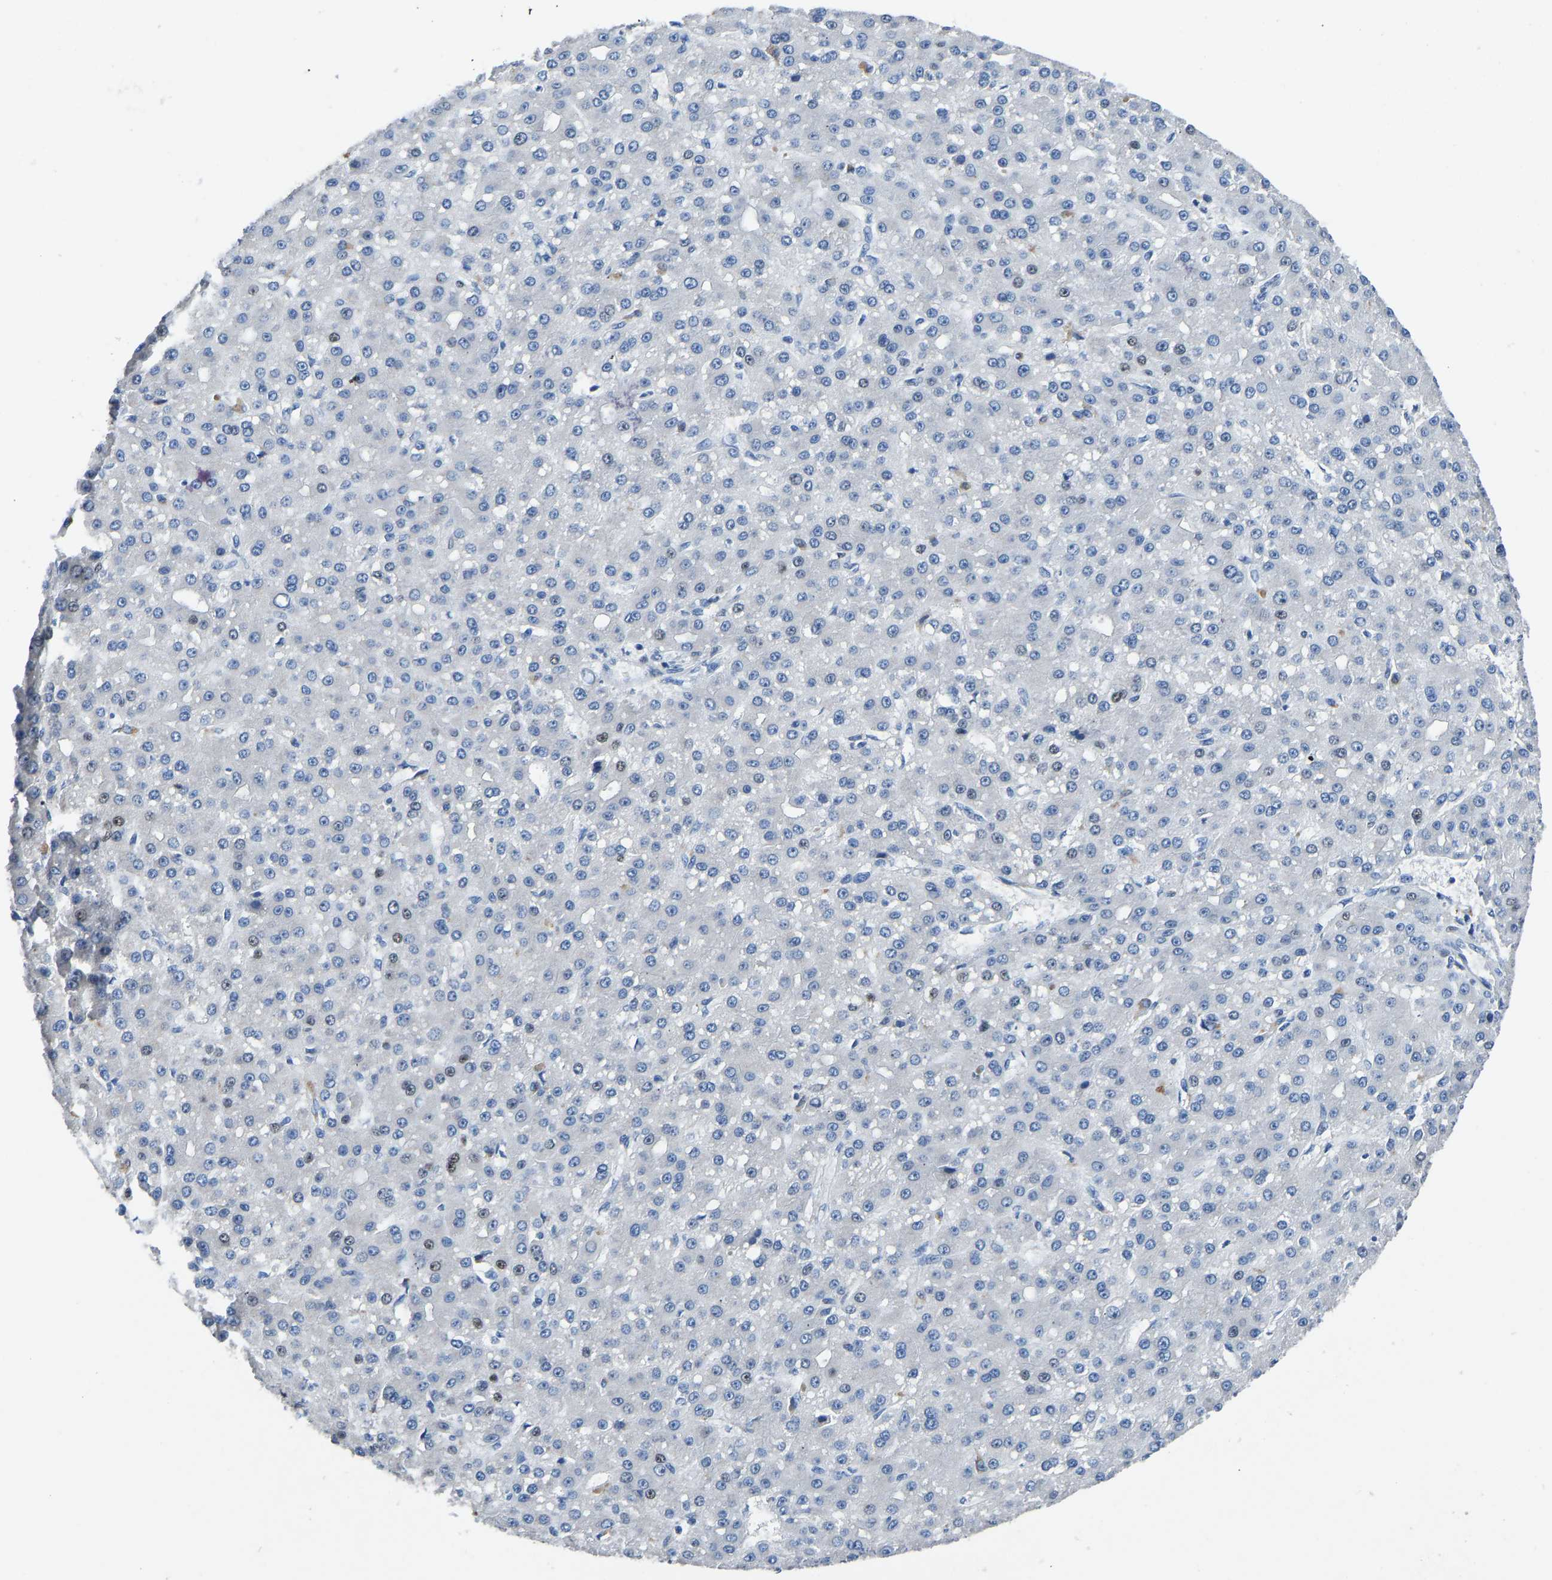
{"staining": {"intensity": "negative", "quantity": "none", "location": "none"}, "tissue": "liver cancer", "cell_type": "Tumor cells", "image_type": "cancer", "snomed": [{"axis": "morphology", "description": "Carcinoma, Hepatocellular, NOS"}, {"axis": "topography", "description": "Liver"}], "caption": "Hepatocellular carcinoma (liver) stained for a protein using immunohistochemistry (IHC) demonstrates no expression tumor cells.", "gene": "EGR1", "patient": {"sex": "male", "age": 67}}